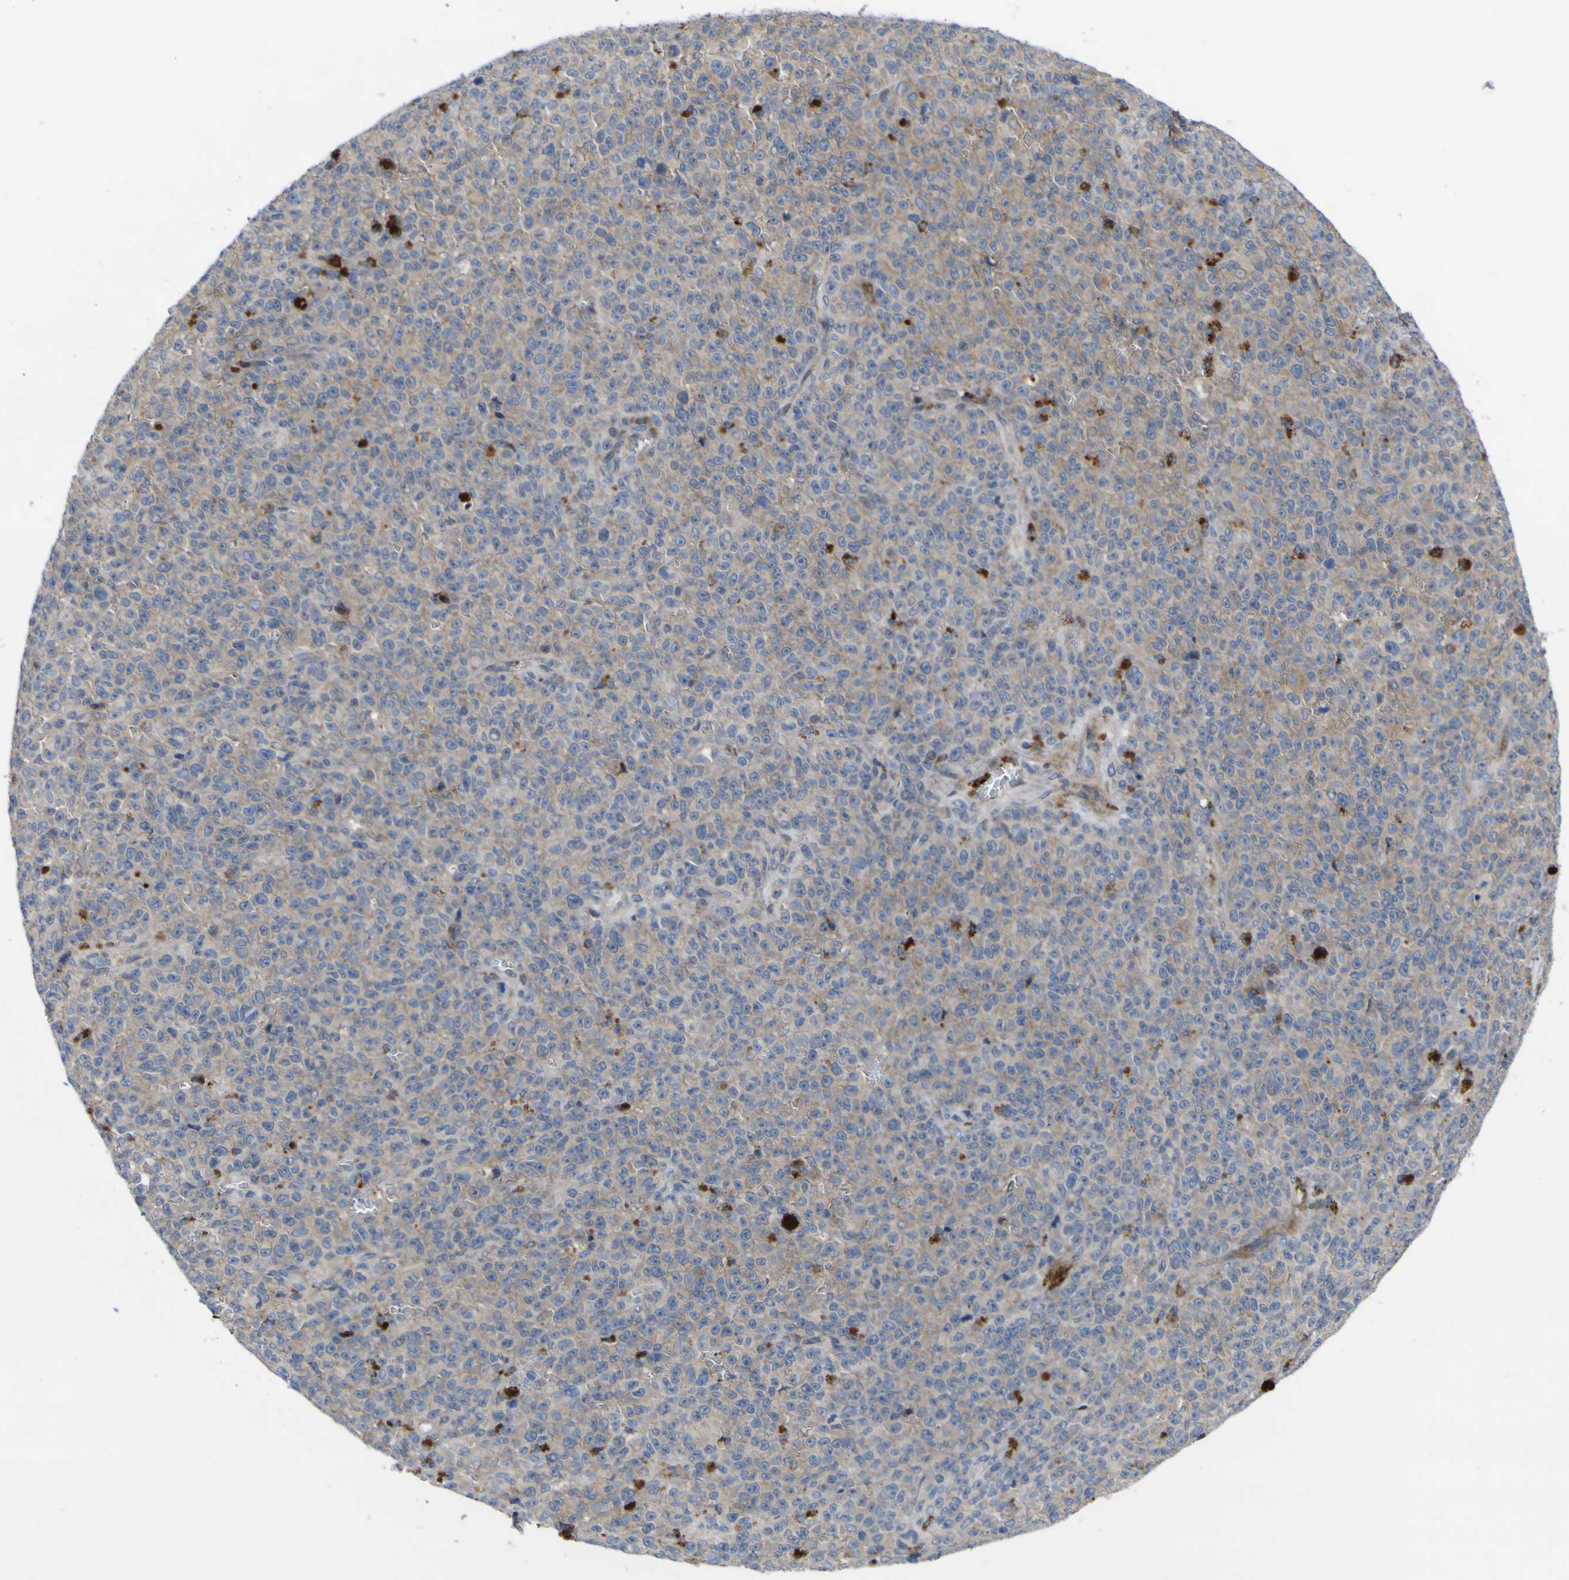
{"staining": {"intensity": "negative", "quantity": "none", "location": "none"}, "tissue": "melanoma", "cell_type": "Tumor cells", "image_type": "cancer", "snomed": [{"axis": "morphology", "description": "Malignant melanoma, NOS"}, {"axis": "topography", "description": "Skin"}], "caption": "DAB (3,3'-diaminobenzidine) immunohistochemical staining of malignant melanoma demonstrates no significant expression in tumor cells.", "gene": "NAV1", "patient": {"sex": "female", "age": 82}}